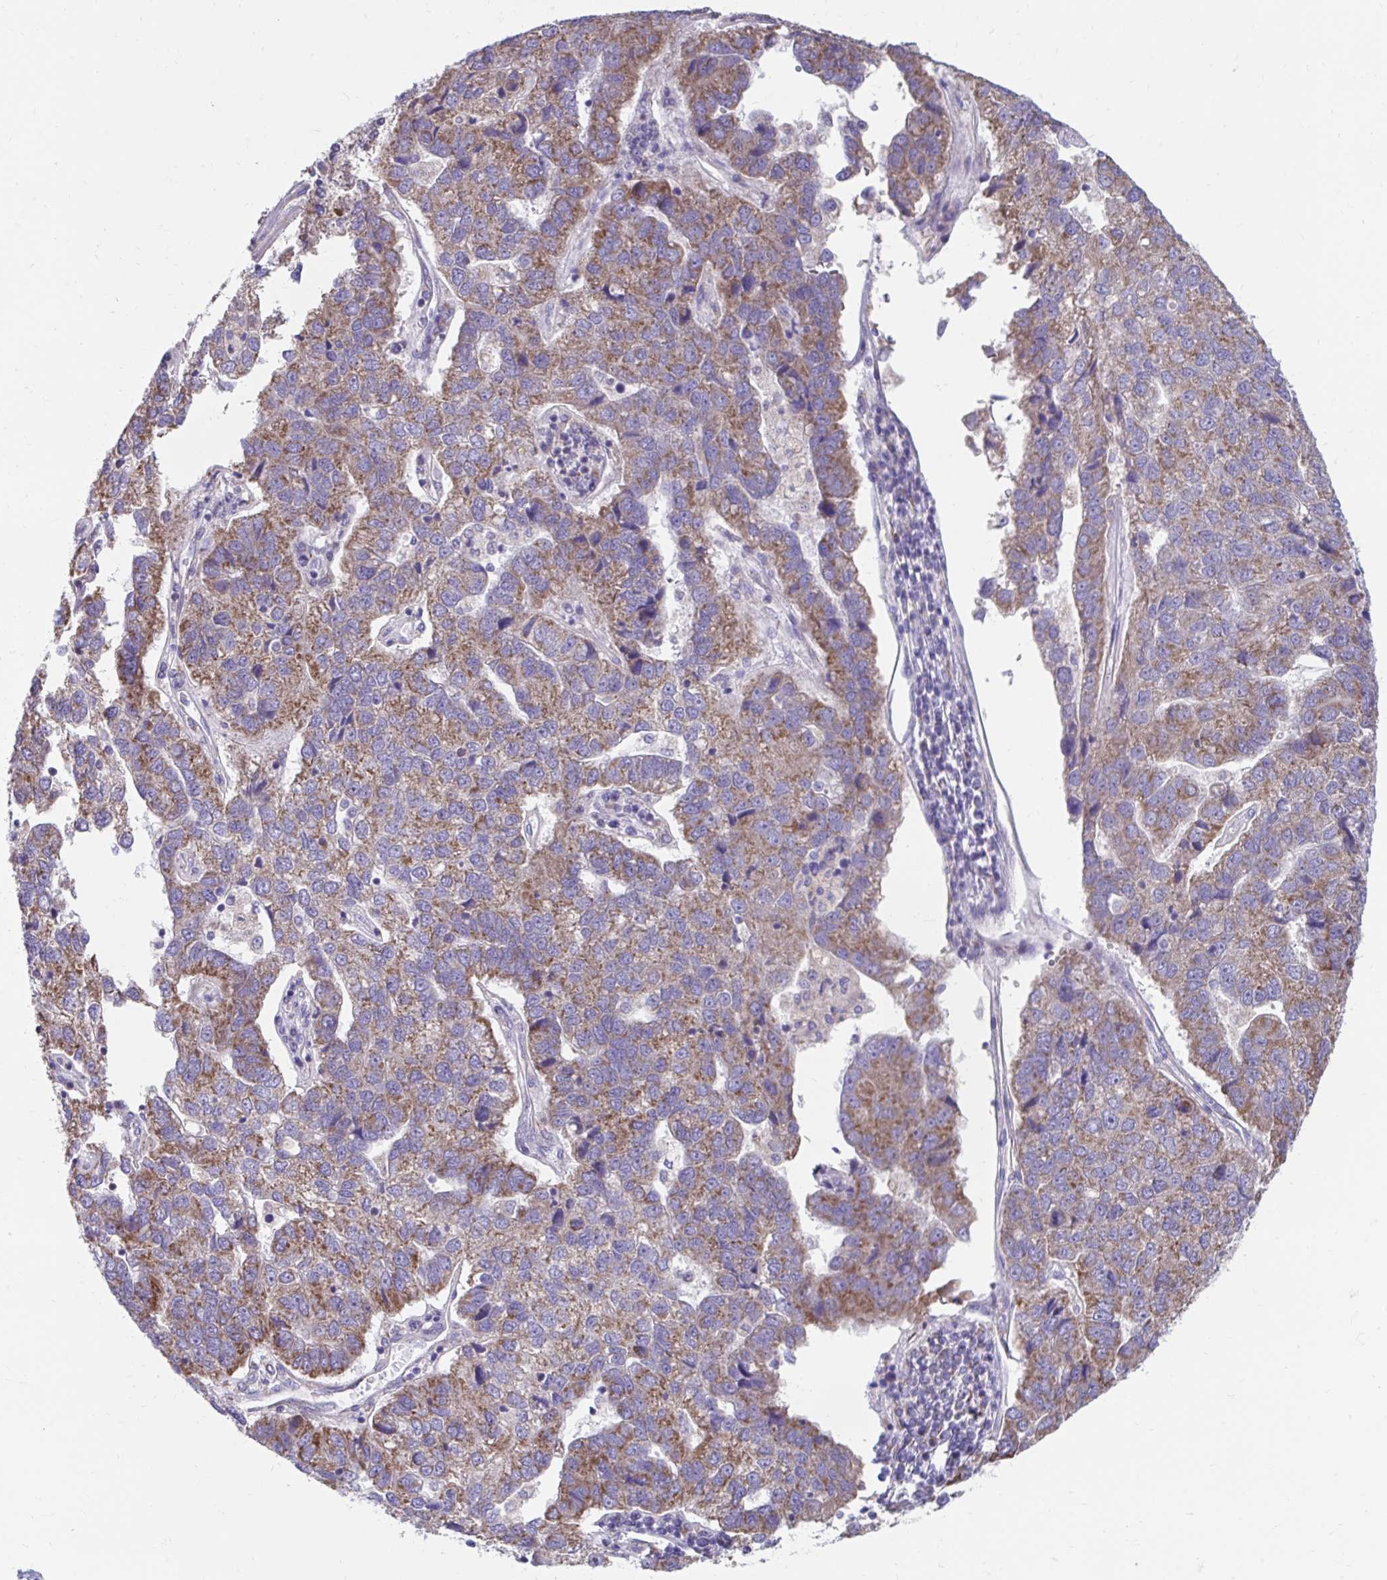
{"staining": {"intensity": "moderate", "quantity": ">75%", "location": "cytoplasmic/membranous"}, "tissue": "pancreatic cancer", "cell_type": "Tumor cells", "image_type": "cancer", "snomed": [{"axis": "morphology", "description": "Adenocarcinoma, NOS"}, {"axis": "topography", "description": "Pancreas"}], "caption": "A high-resolution image shows immunohistochemistry staining of pancreatic cancer, which reveals moderate cytoplasmic/membranous expression in approximately >75% of tumor cells.", "gene": "LINGO4", "patient": {"sex": "female", "age": 61}}